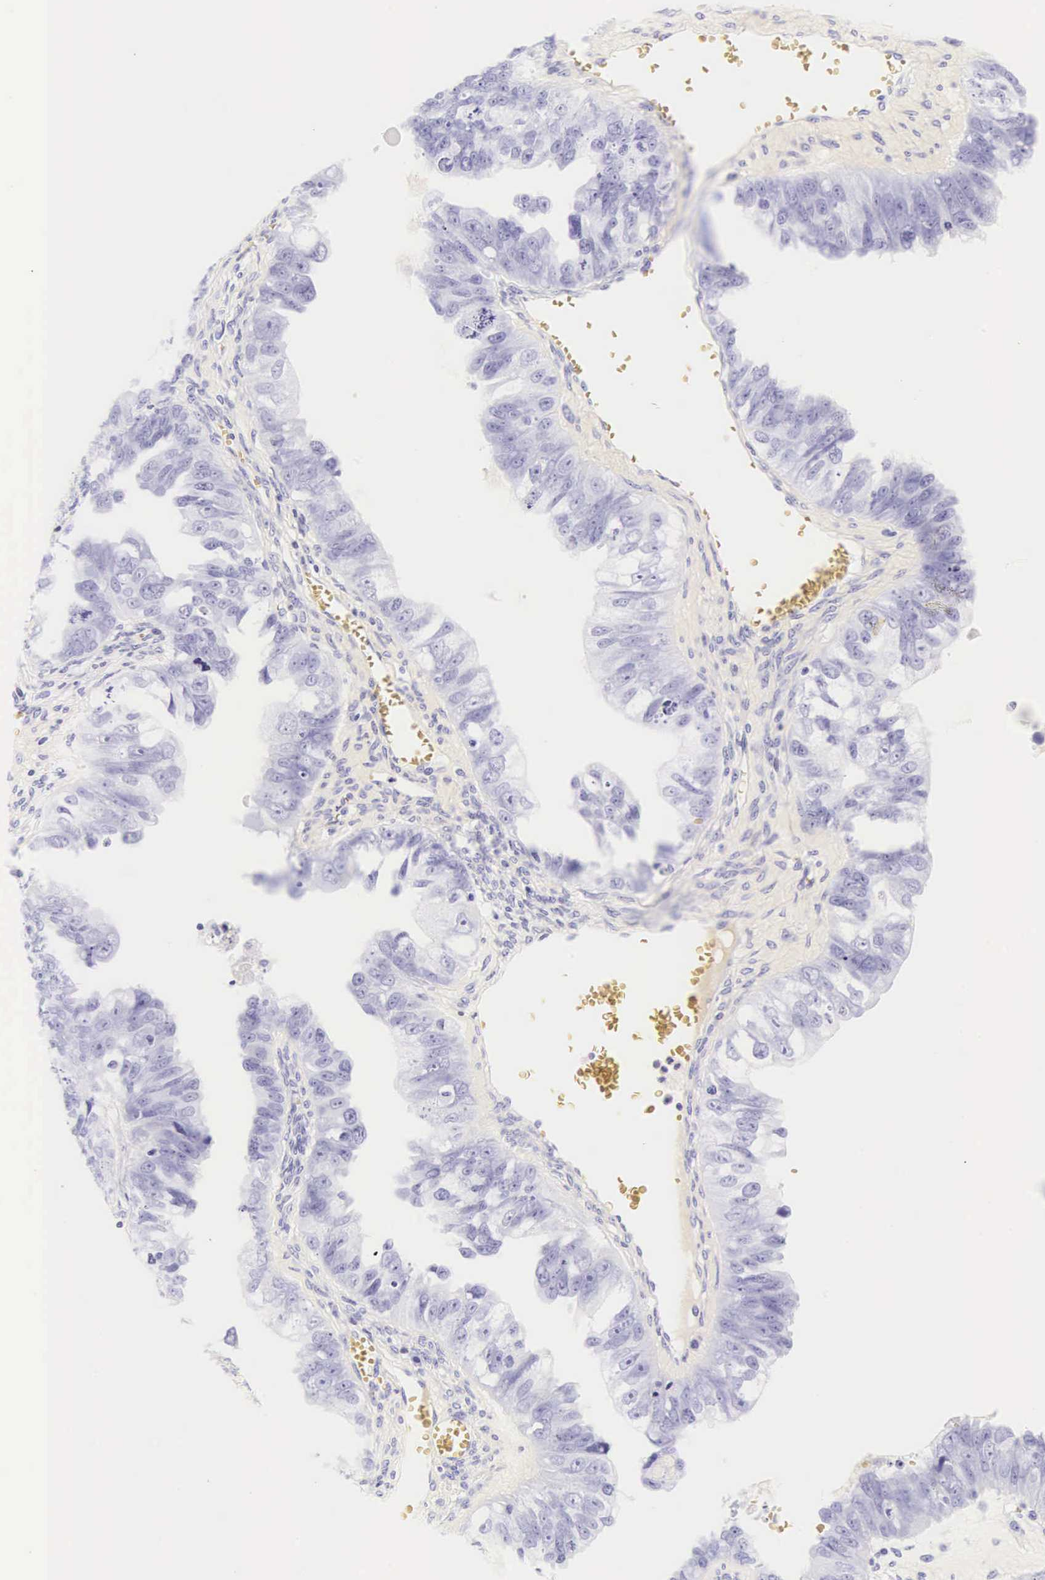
{"staining": {"intensity": "negative", "quantity": "none", "location": "none"}, "tissue": "ovarian cancer", "cell_type": "Tumor cells", "image_type": "cancer", "snomed": [{"axis": "morphology", "description": "Carcinoma, endometroid"}, {"axis": "topography", "description": "Ovary"}], "caption": "A histopathology image of human endometroid carcinoma (ovarian) is negative for staining in tumor cells. (DAB immunohistochemistry (IHC), high magnification).", "gene": "CD1A", "patient": {"sex": "female", "age": 85}}